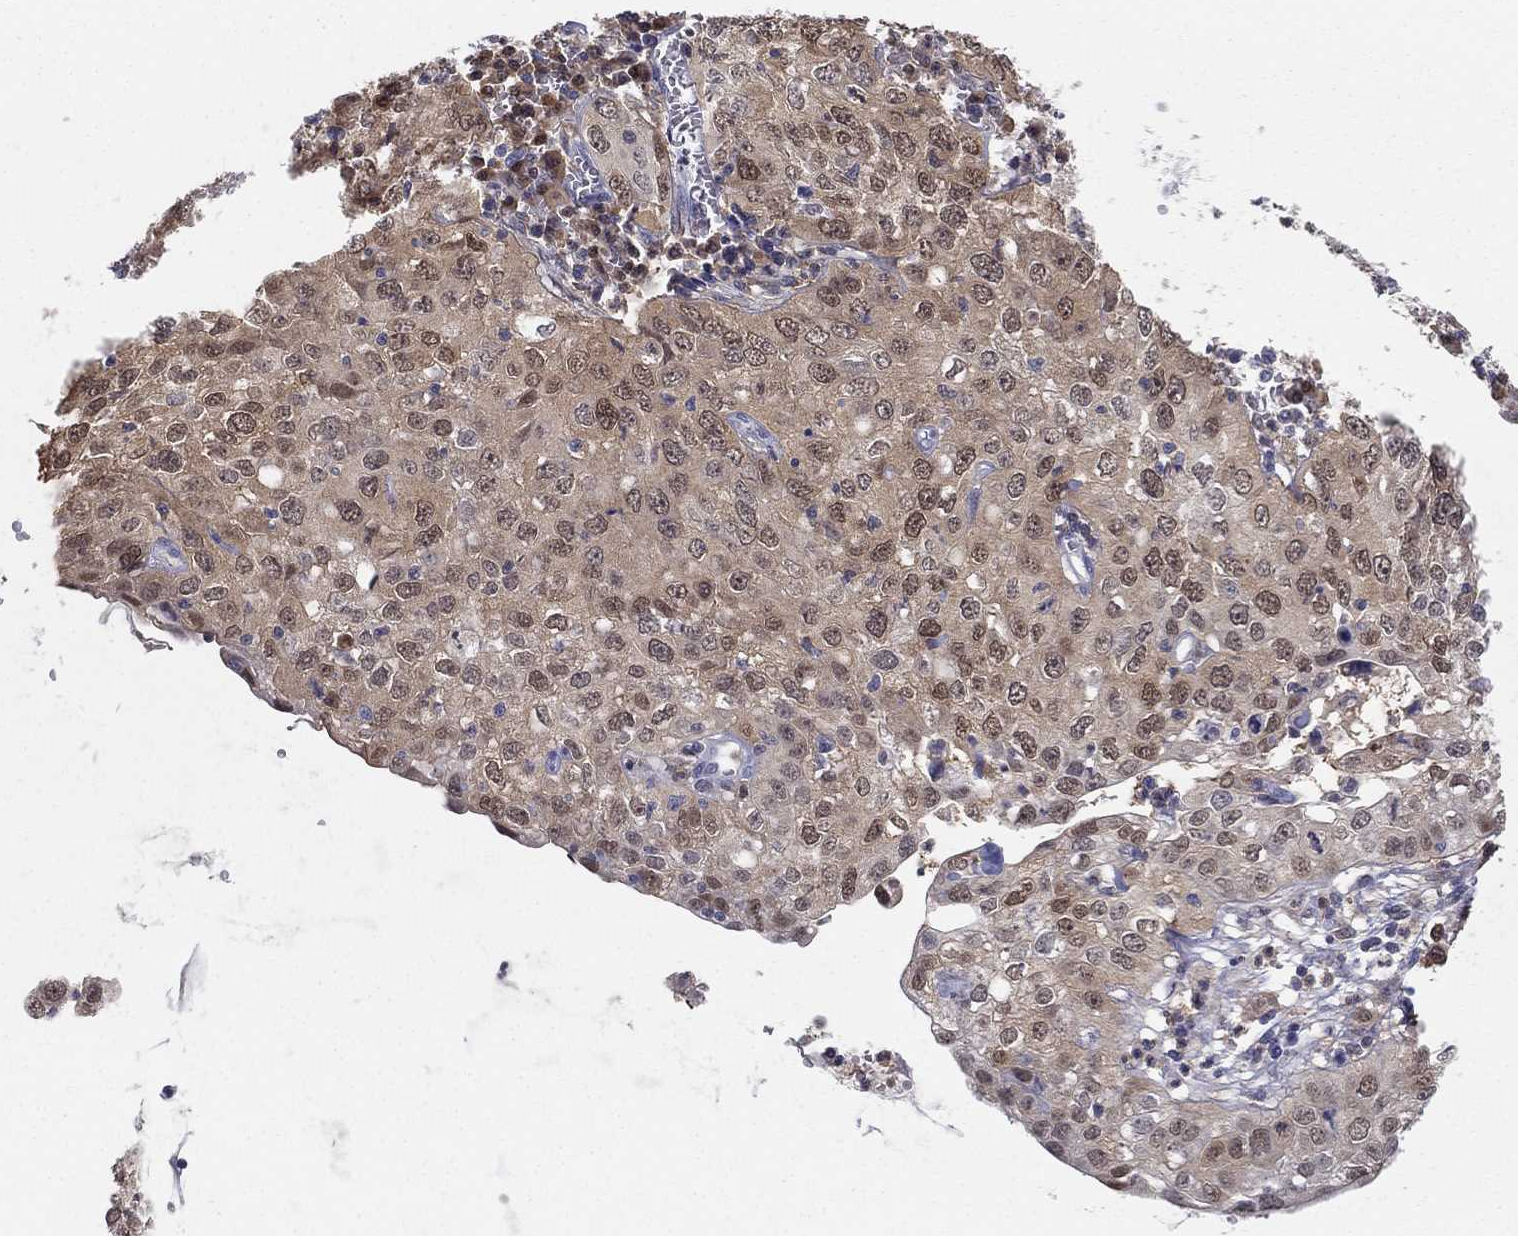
{"staining": {"intensity": "weak", "quantity": "25%-75%", "location": "cytoplasmic/membranous,nuclear"}, "tissue": "cervical cancer", "cell_type": "Tumor cells", "image_type": "cancer", "snomed": [{"axis": "morphology", "description": "Squamous cell carcinoma, NOS"}, {"axis": "topography", "description": "Cervix"}], "caption": "The immunohistochemical stain labels weak cytoplasmic/membranous and nuclear staining in tumor cells of cervical cancer (squamous cell carcinoma) tissue. The staining is performed using DAB (3,3'-diaminobenzidine) brown chromogen to label protein expression. The nuclei are counter-stained blue using hematoxylin.", "gene": "PDXK", "patient": {"sex": "female", "age": 24}}